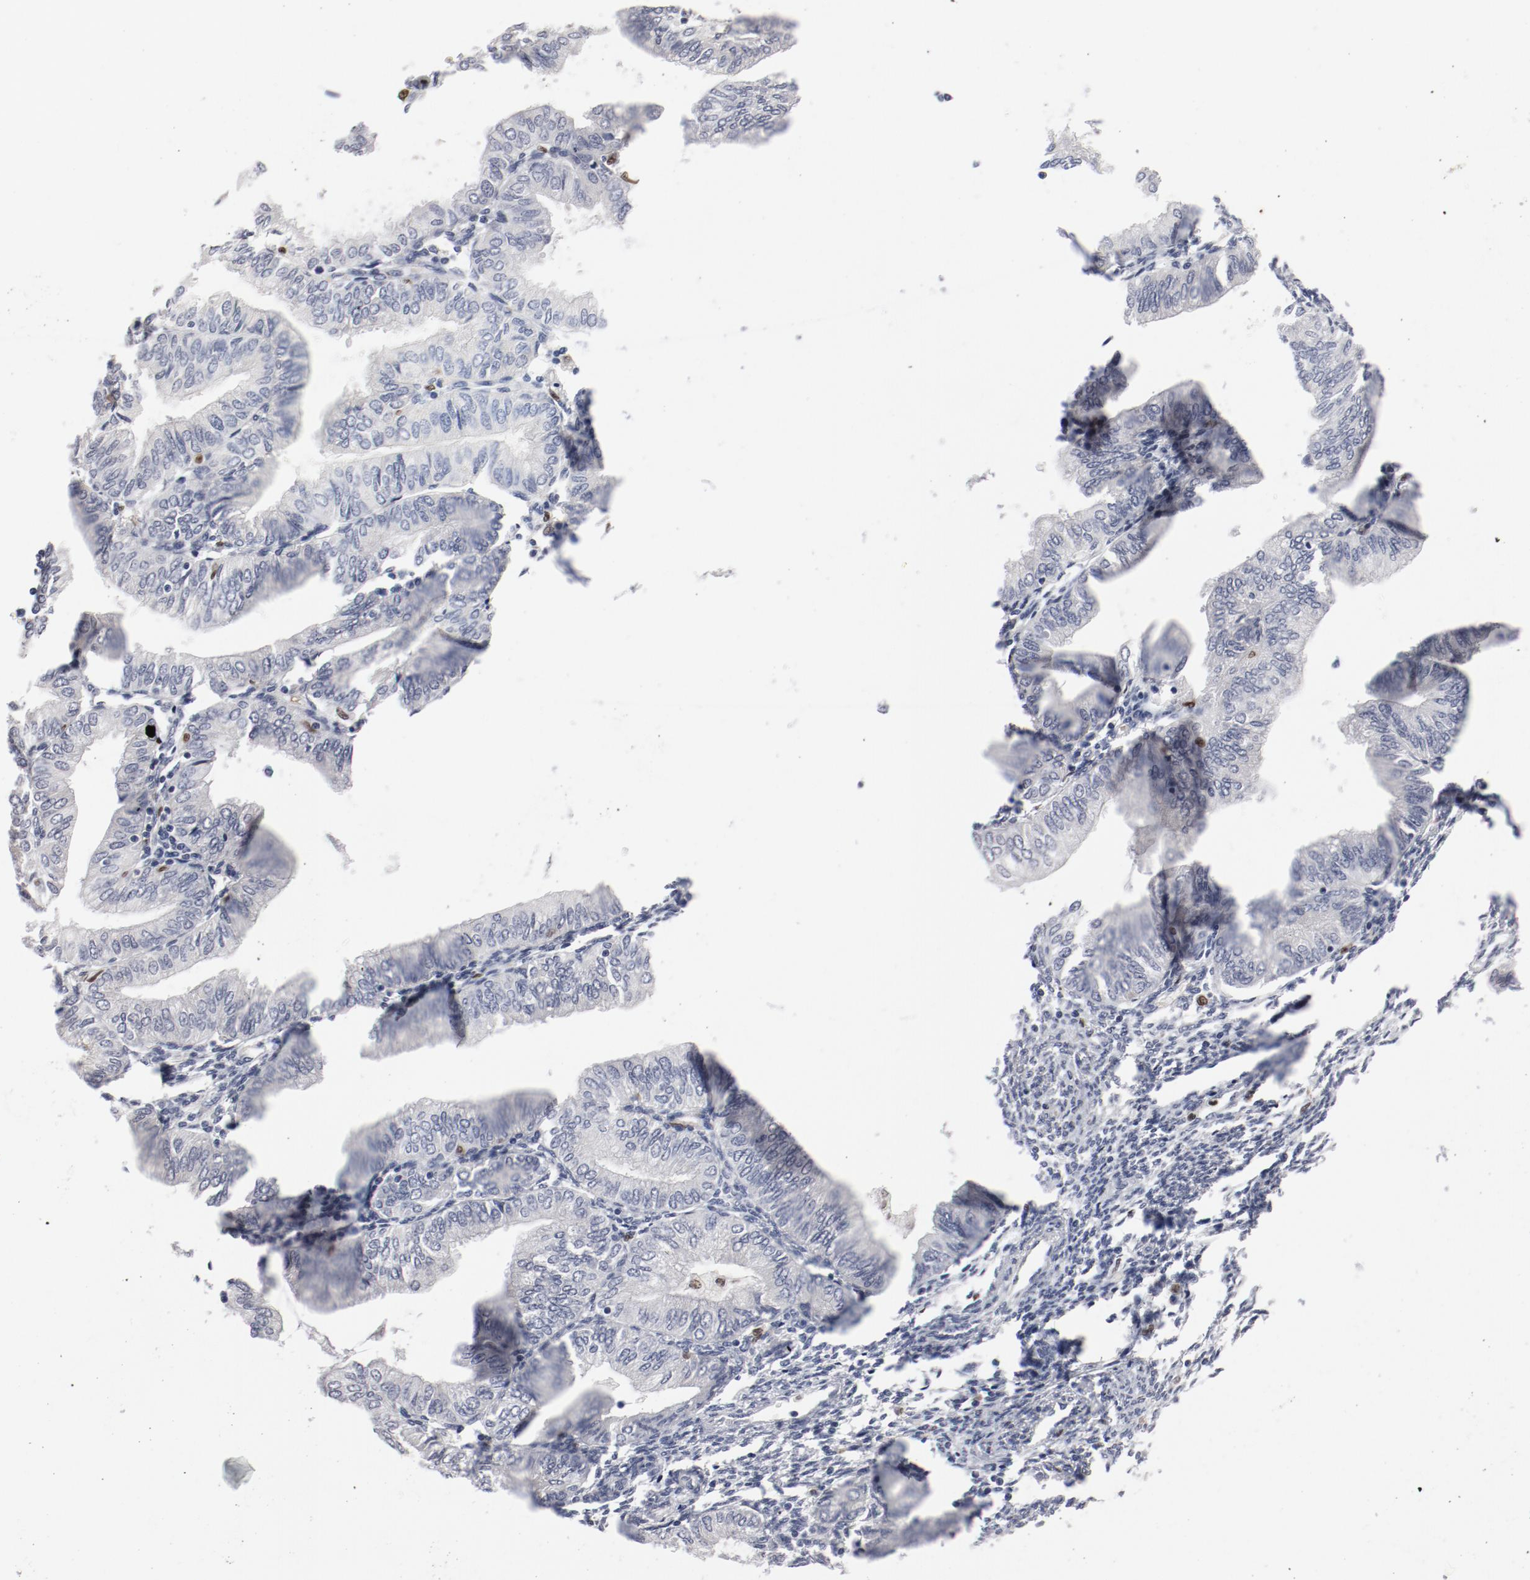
{"staining": {"intensity": "negative", "quantity": "none", "location": "none"}, "tissue": "endometrial cancer", "cell_type": "Tumor cells", "image_type": "cancer", "snomed": [{"axis": "morphology", "description": "Adenocarcinoma, NOS"}, {"axis": "topography", "description": "Endometrium"}], "caption": "The histopathology image shows no significant expression in tumor cells of endometrial cancer (adenocarcinoma).", "gene": "SPI1", "patient": {"sex": "female", "age": 51}}